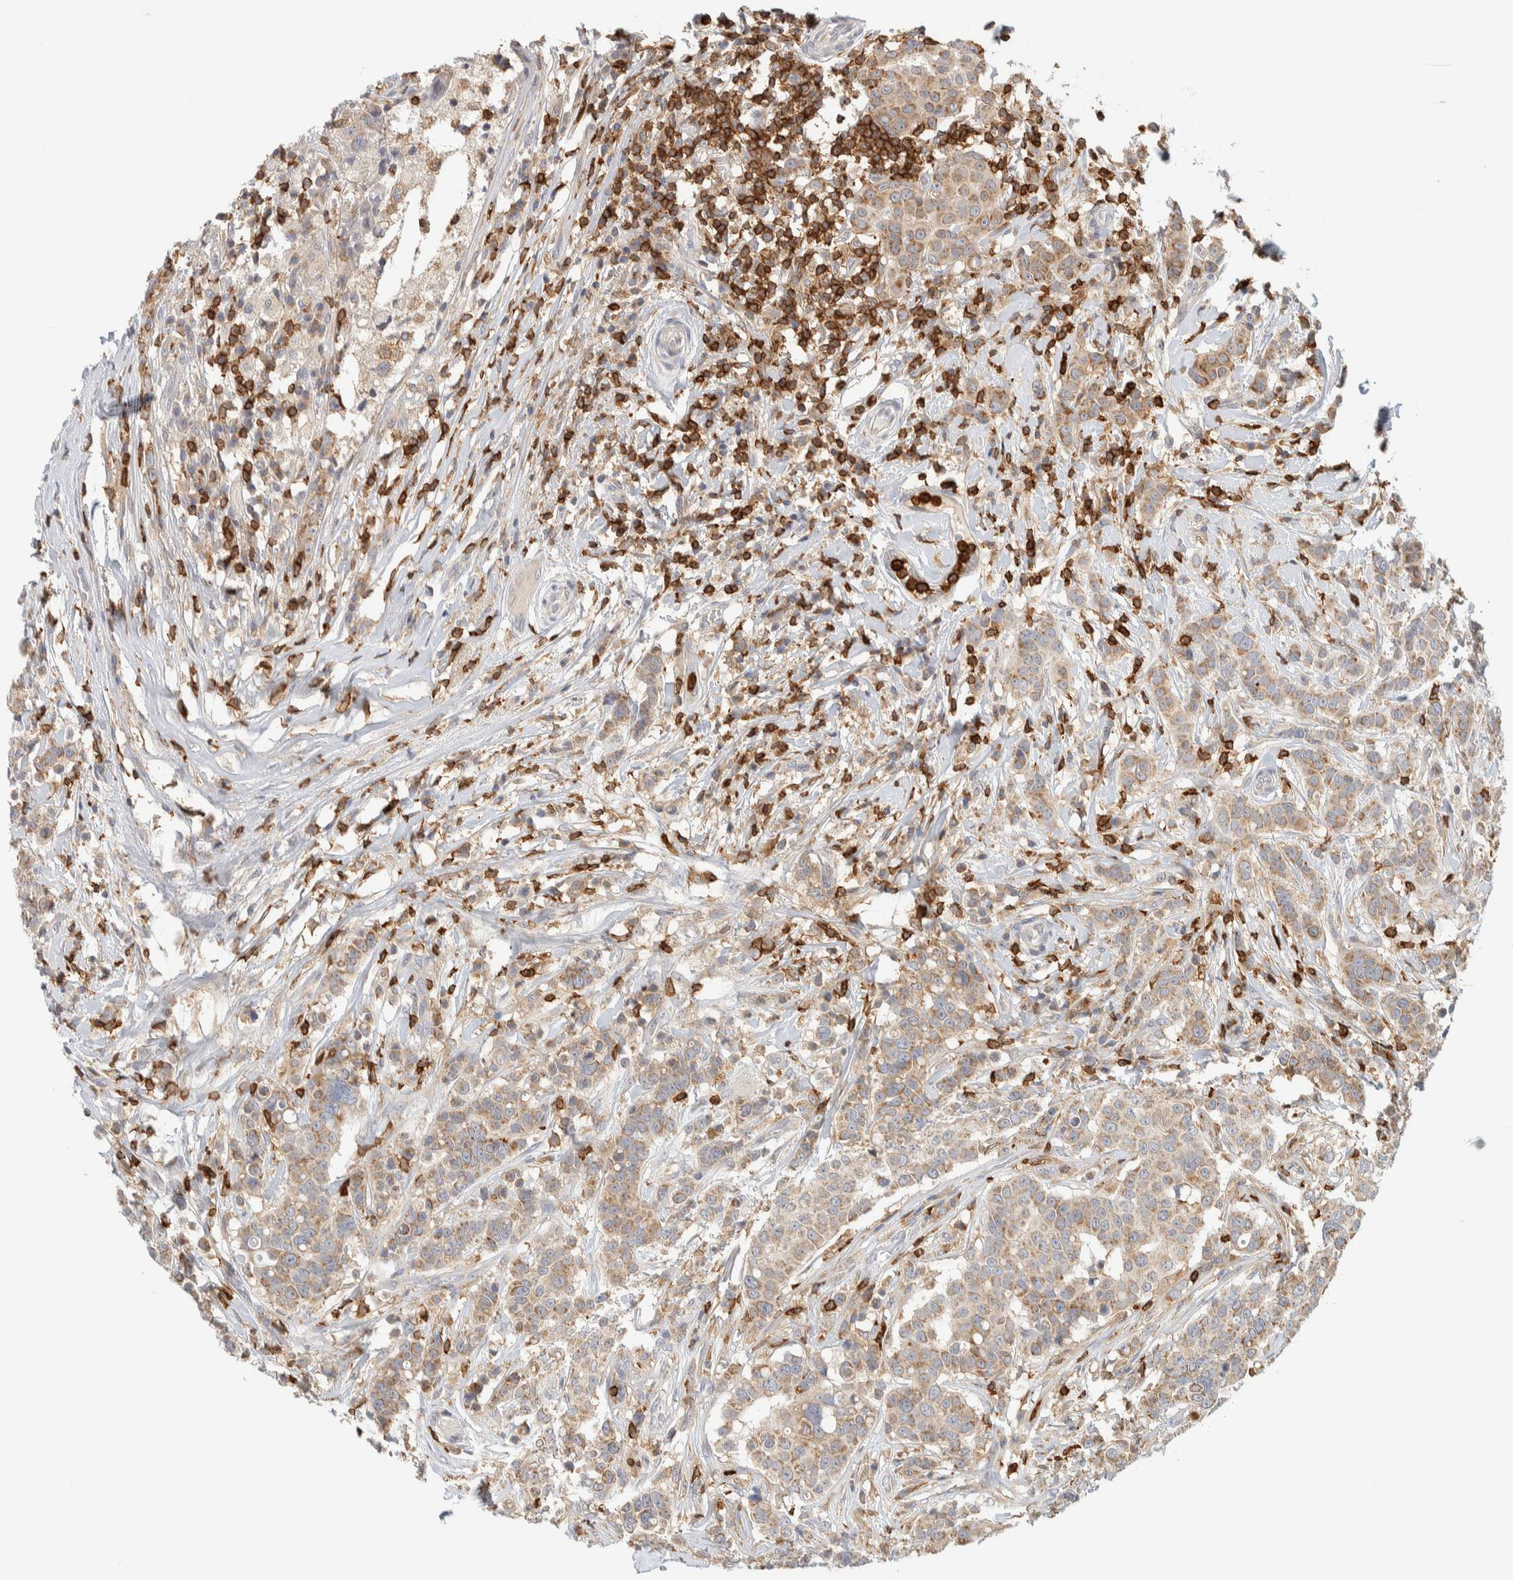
{"staining": {"intensity": "moderate", "quantity": ">75%", "location": "cytoplasmic/membranous"}, "tissue": "breast cancer", "cell_type": "Tumor cells", "image_type": "cancer", "snomed": [{"axis": "morphology", "description": "Duct carcinoma"}, {"axis": "topography", "description": "Breast"}], "caption": "A photomicrograph showing moderate cytoplasmic/membranous staining in about >75% of tumor cells in breast cancer (infiltrating ductal carcinoma), as visualized by brown immunohistochemical staining.", "gene": "RUNDC1", "patient": {"sex": "female", "age": 27}}